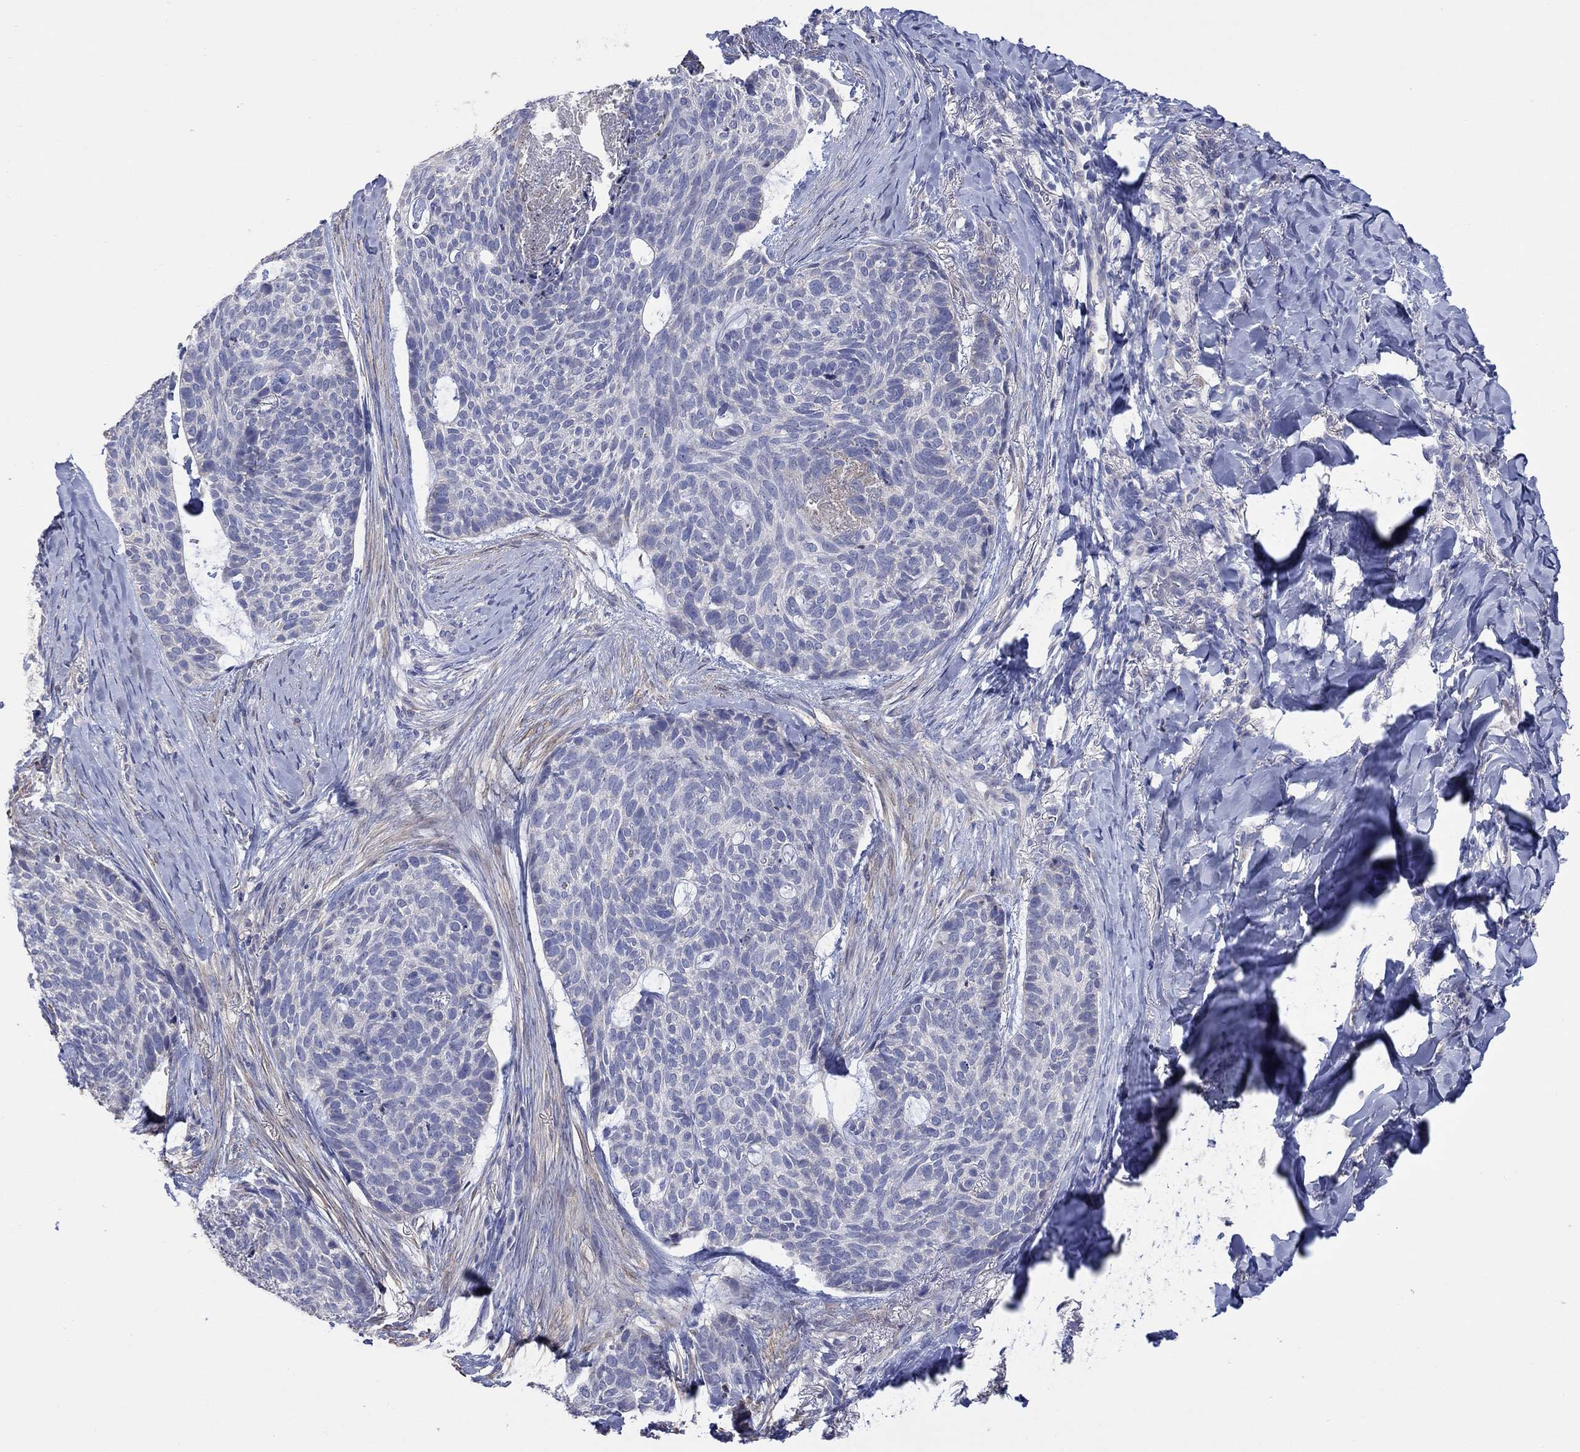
{"staining": {"intensity": "negative", "quantity": "none", "location": "none"}, "tissue": "skin cancer", "cell_type": "Tumor cells", "image_type": "cancer", "snomed": [{"axis": "morphology", "description": "Basal cell carcinoma"}, {"axis": "topography", "description": "Skin"}], "caption": "Tumor cells show no significant expression in skin basal cell carcinoma.", "gene": "CLVS1", "patient": {"sex": "female", "age": 69}}